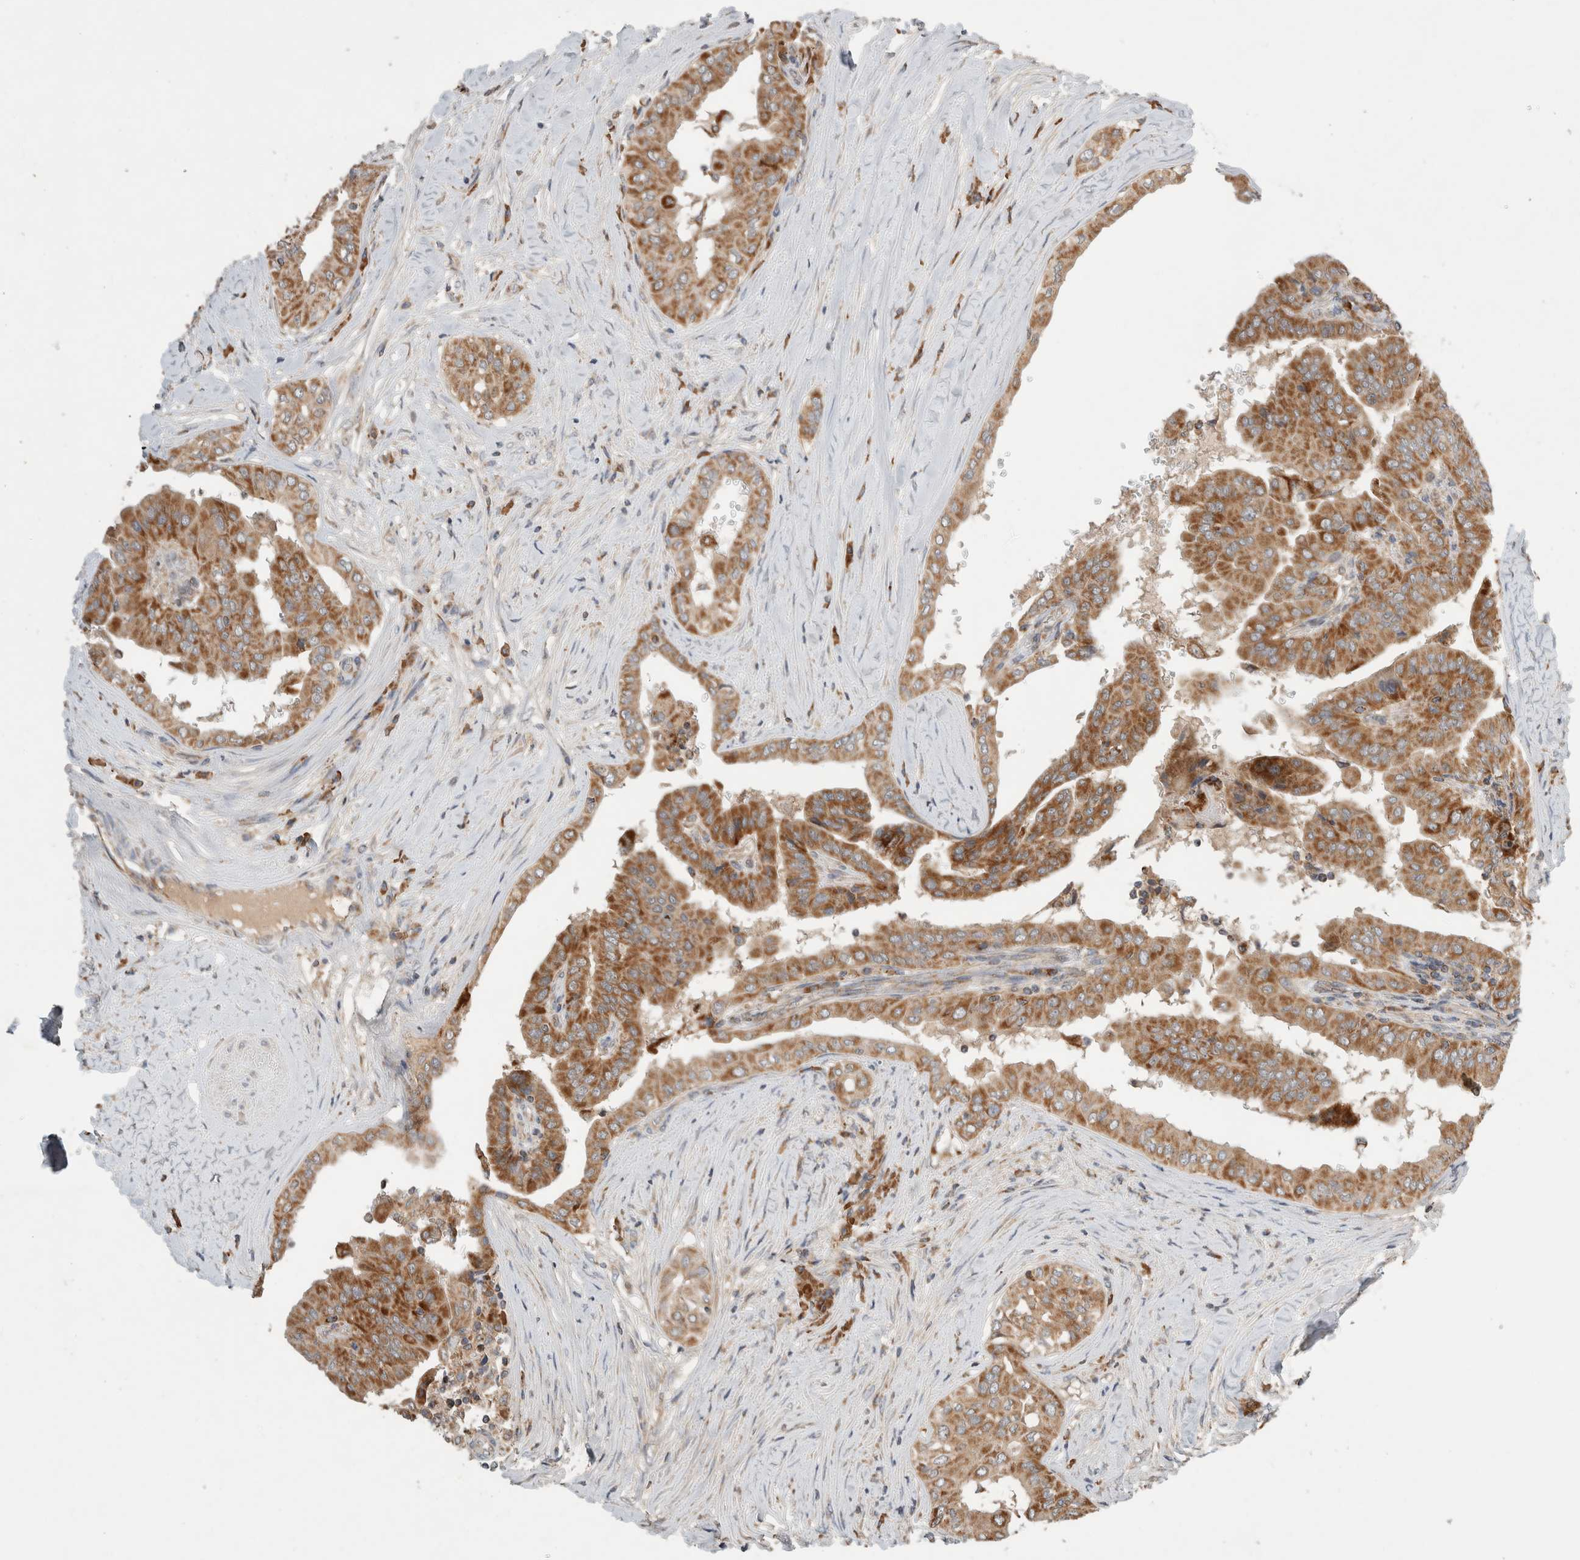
{"staining": {"intensity": "moderate", "quantity": ">75%", "location": "cytoplasmic/membranous"}, "tissue": "thyroid cancer", "cell_type": "Tumor cells", "image_type": "cancer", "snomed": [{"axis": "morphology", "description": "Papillary adenocarcinoma, NOS"}, {"axis": "topography", "description": "Thyroid gland"}], "caption": "A micrograph of papillary adenocarcinoma (thyroid) stained for a protein reveals moderate cytoplasmic/membranous brown staining in tumor cells.", "gene": "AMPD1", "patient": {"sex": "male", "age": 33}}